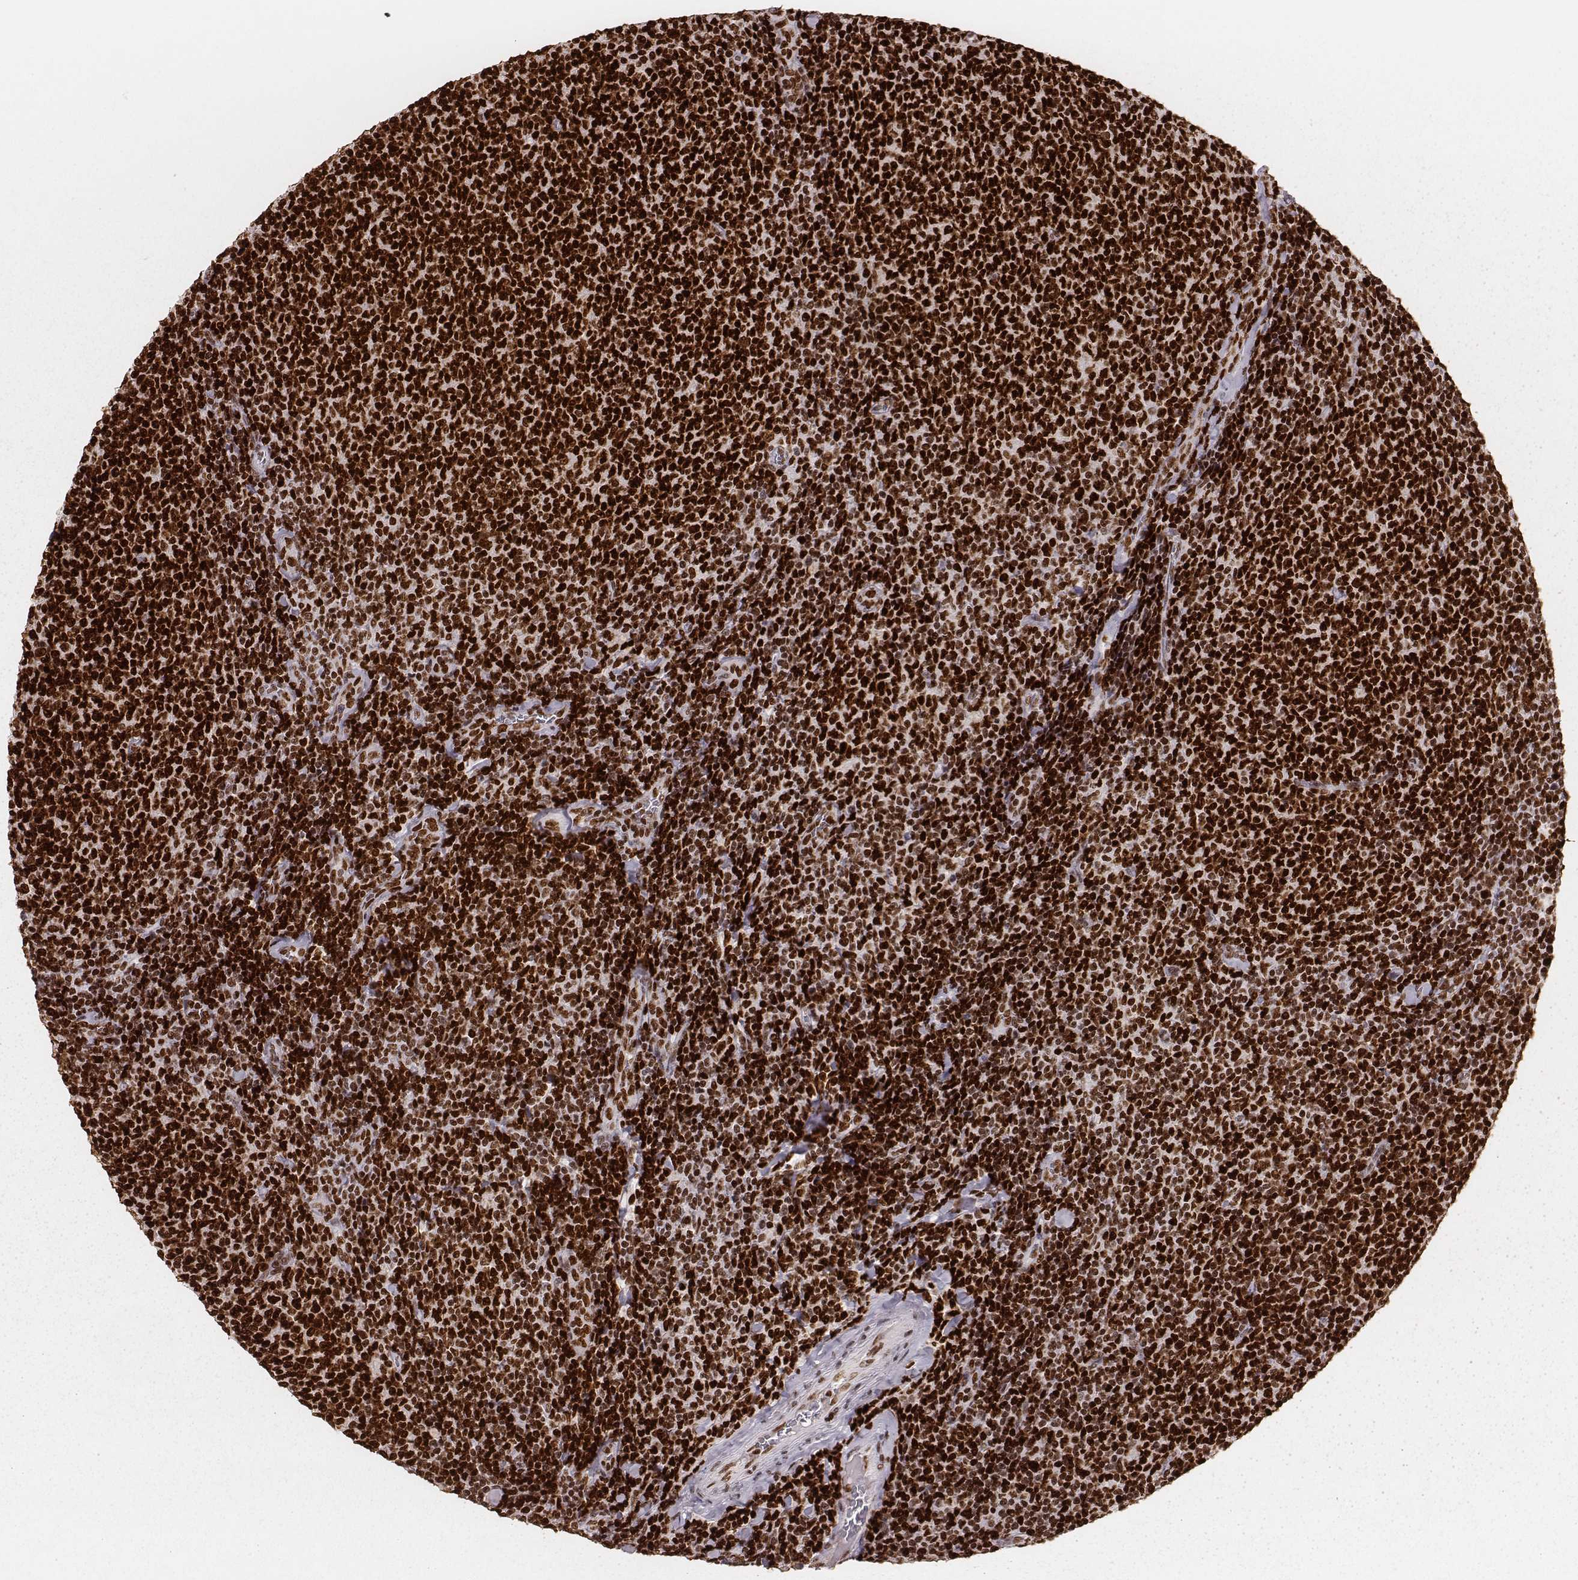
{"staining": {"intensity": "strong", "quantity": ">75%", "location": "nuclear"}, "tissue": "lymphoma", "cell_type": "Tumor cells", "image_type": "cancer", "snomed": [{"axis": "morphology", "description": "Malignant lymphoma, non-Hodgkin's type, Low grade"}, {"axis": "topography", "description": "Lymph node"}], "caption": "Strong nuclear positivity is appreciated in approximately >75% of tumor cells in lymphoma.", "gene": "PARP1", "patient": {"sex": "male", "age": 52}}